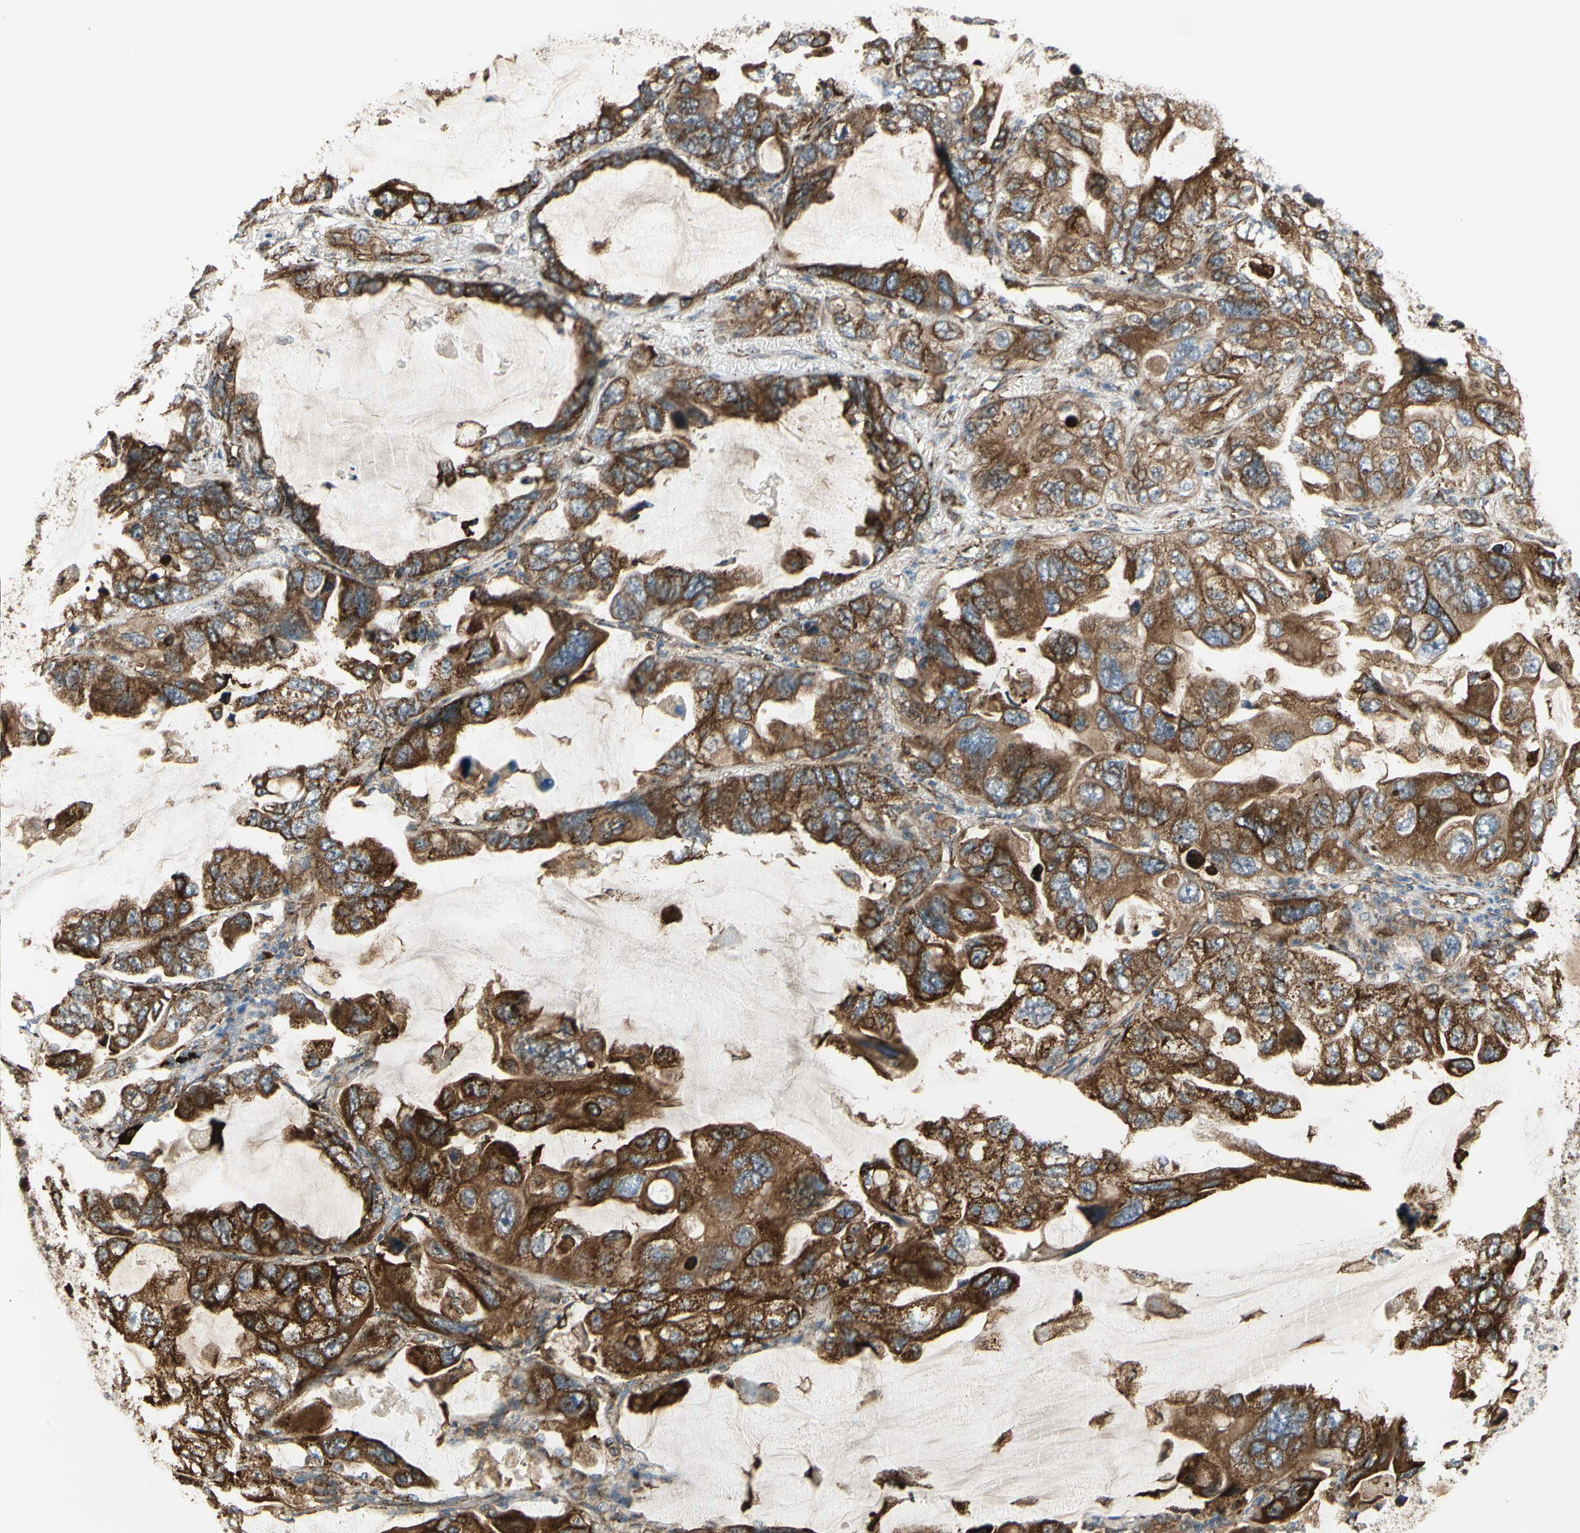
{"staining": {"intensity": "strong", "quantity": ">75%", "location": "cytoplasmic/membranous"}, "tissue": "lung cancer", "cell_type": "Tumor cells", "image_type": "cancer", "snomed": [{"axis": "morphology", "description": "Squamous cell carcinoma, NOS"}, {"axis": "topography", "description": "Lung"}], "caption": "High-power microscopy captured an immunohistochemistry (IHC) micrograph of lung cancer (squamous cell carcinoma), revealing strong cytoplasmic/membranous expression in approximately >75% of tumor cells.", "gene": "HSP90B1", "patient": {"sex": "female", "age": 73}}